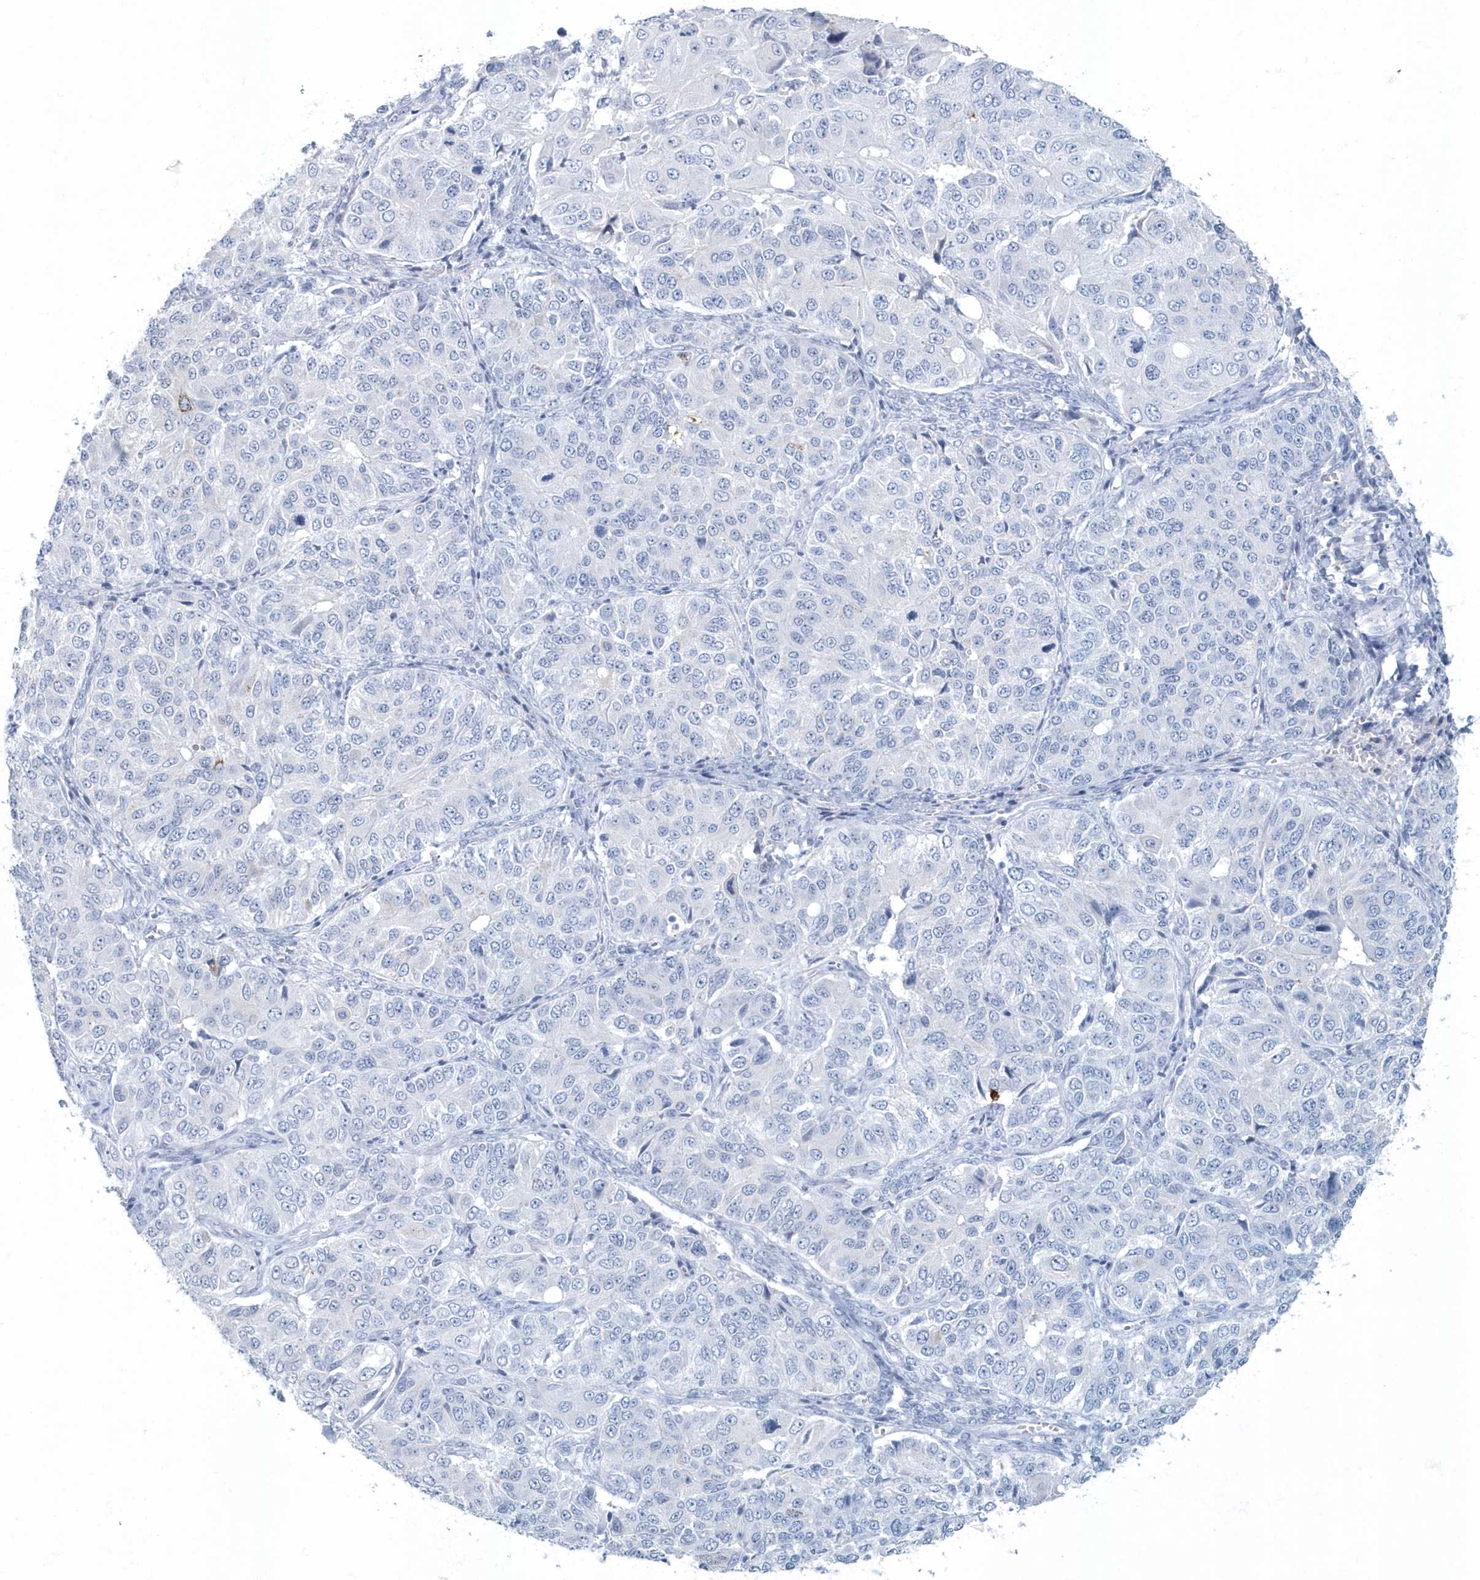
{"staining": {"intensity": "negative", "quantity": "none", "location": "none"}, "tissue": "ovarian cancer", "cell_type": "Tumor cells", "image_type": "cancer", "snomed": [{"axis": "morphology", "description": "Carcinoma, endometroid"}, {"axis": "topography", "description": "Ovary"}], "caption": "This is an immunohistochemistry (IHC) histopathology image of ovarian endometroid carcinoma. There is no expression in tumor cells.", "gene": "MYOT", "patient": {"sex": "female", "age": 51}}